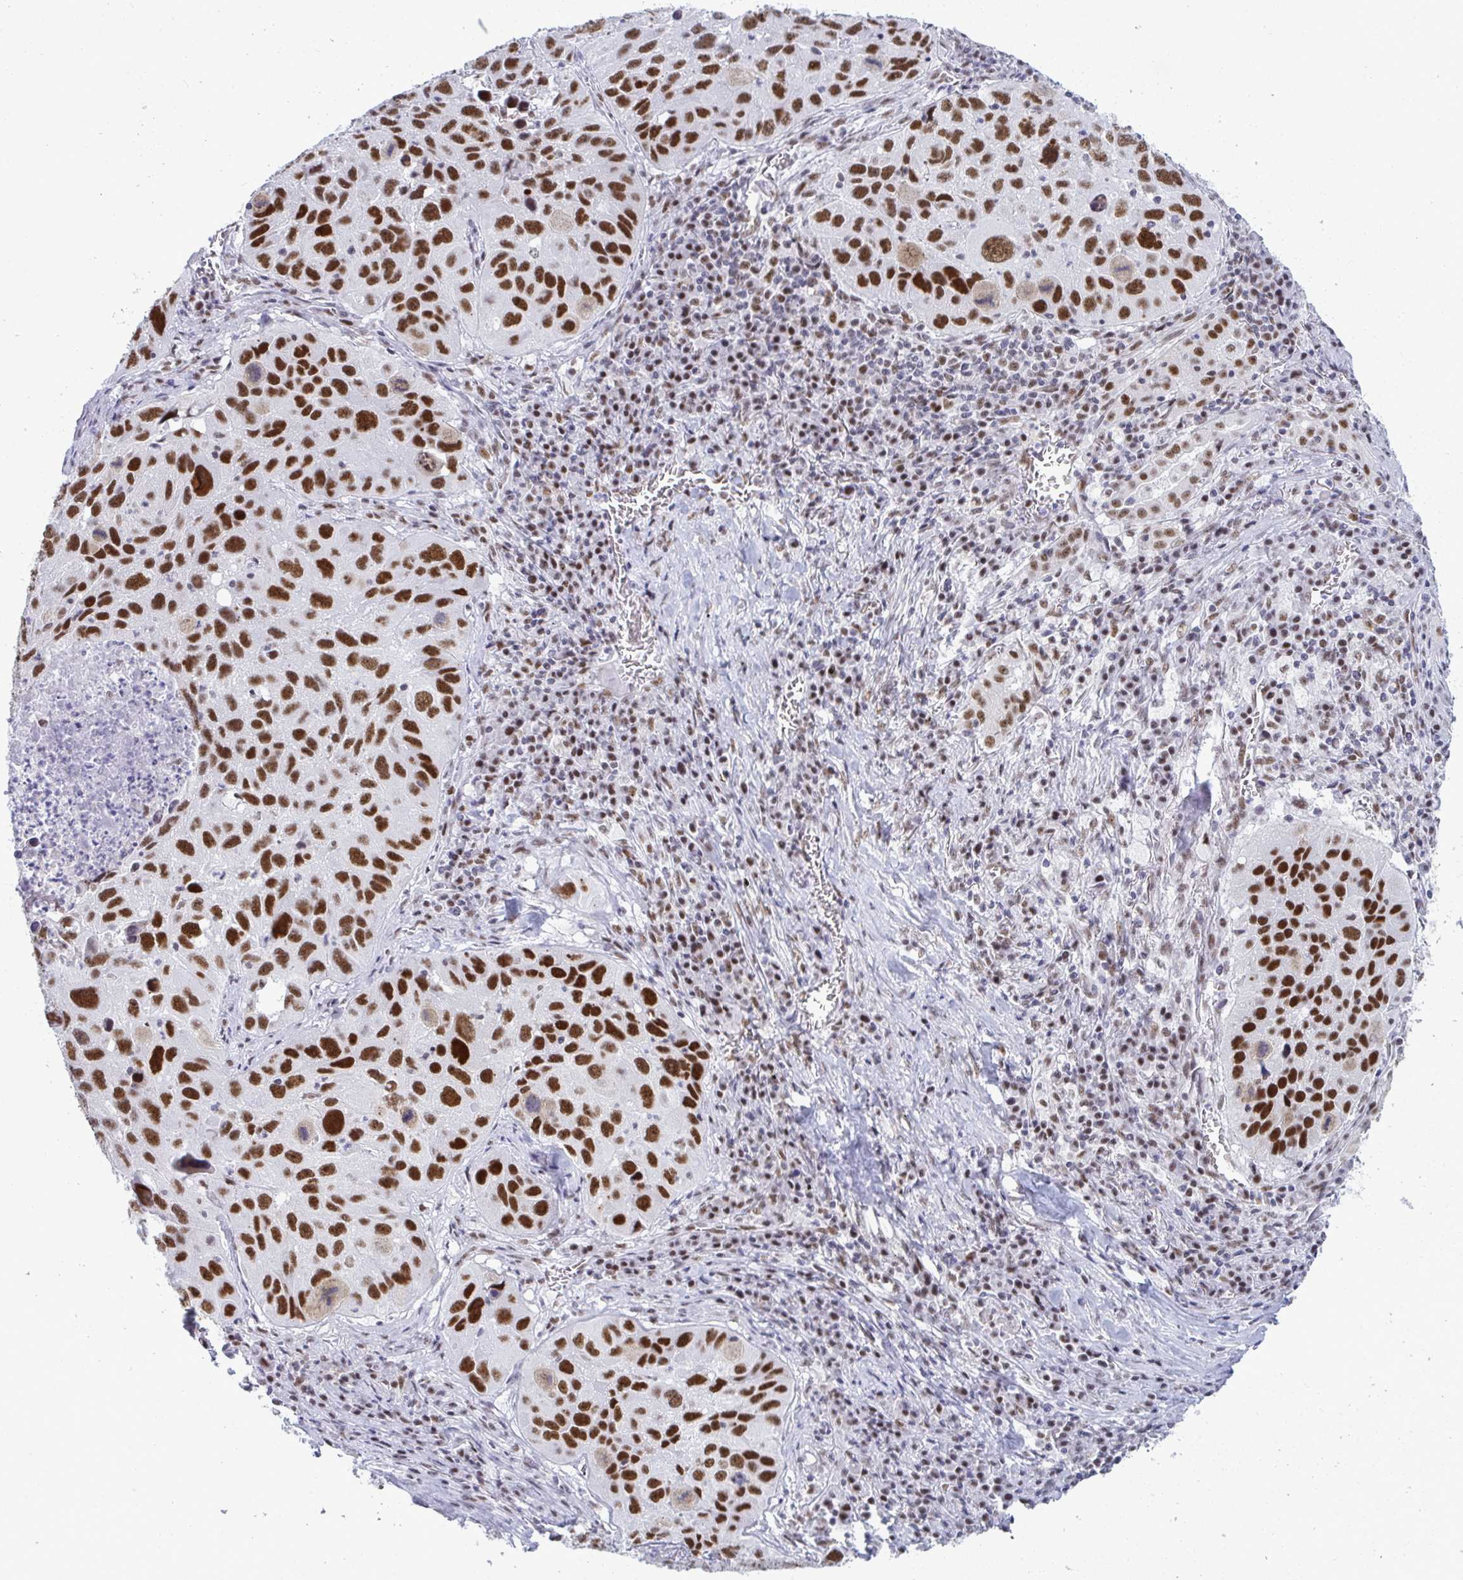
{"staining": {"intensity": "strong", "quantity": ">75%", "location": "nuclear"}, "tissue": "lung cancer", "cell_type": "Tumor cells", "image_type": "cancer", "snomed": [{"axis": "morphology", "description": "Squamous cell carcinoma, NOS"}, {"axis": "topography", "description": "Lung"}], "caption": "Immunohistochemical staining of squamous cell carcinoma (lung) demonstrates strong nuclear protein staining in approximately >75% of tumor cells. The protein of interest is stained brown, and the nuclei are stained in blue (DAB IHC with brightfield microscopy, high magnification).", "gene": "PPP1R10", "patient": {"sex": "female", "age": 61}}